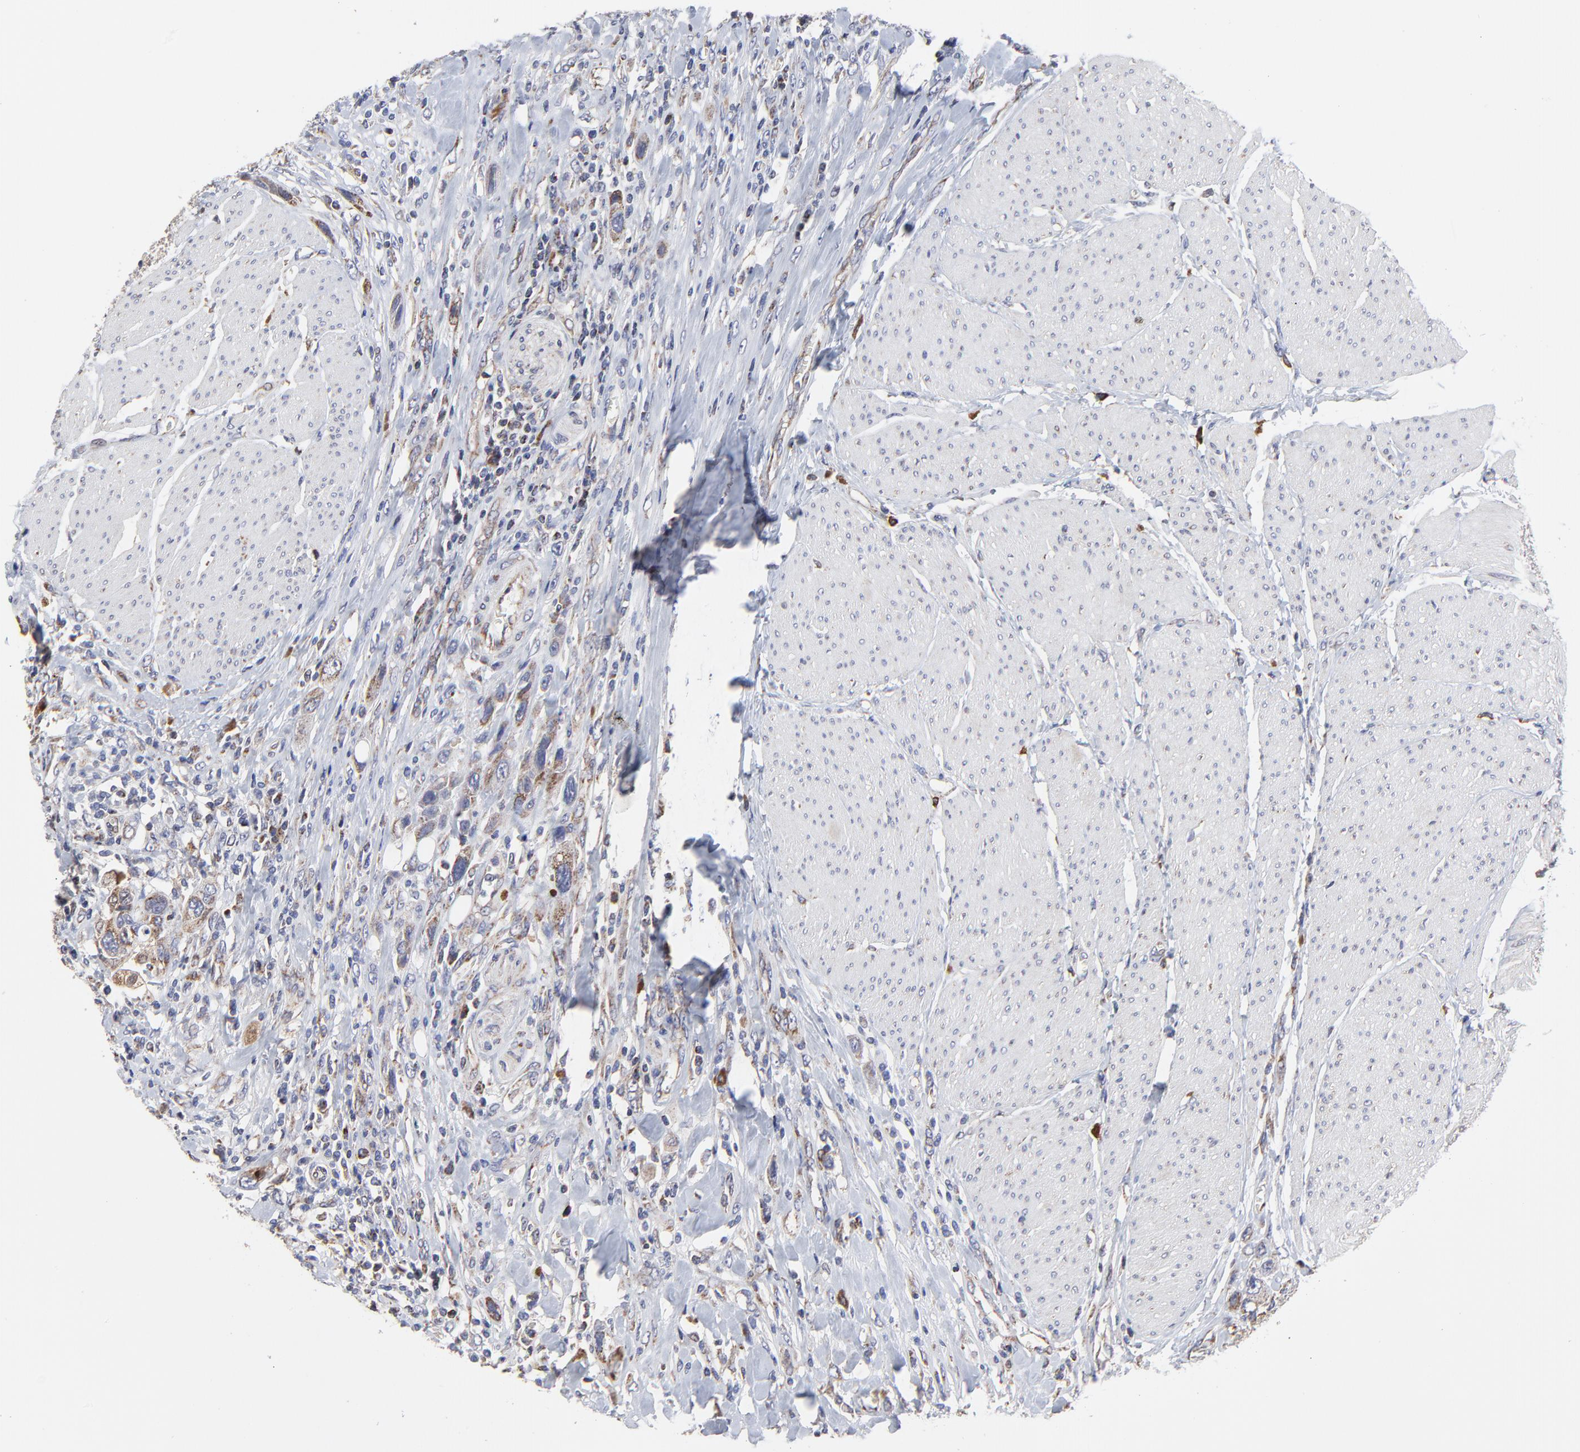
{"staining": {"intensity": "weak", "quantity": "25%-75%", "location": "cytoplasmic/membranous"}, "tissue": "urothelial cancer", "cell_type": "Tumor cells", "image_type": "cancer", "snomed": [{"axis": "morphology", "description": "Urothelial carcinoma, High grade"}, {"axis": "topography", "description": "Urinary bladder"}], "caption": "A low amount of weak cytoplasmic/membranous staining is present in about 25%-75% of tumor cells in urothelial cancer tissue. (Stains: DAB in brown, nuclei in blue, Microscopy: brightfield microscopy at high magnification).", "gene": "ZNF550", "patient": {"sex": "male", "age": 50}}